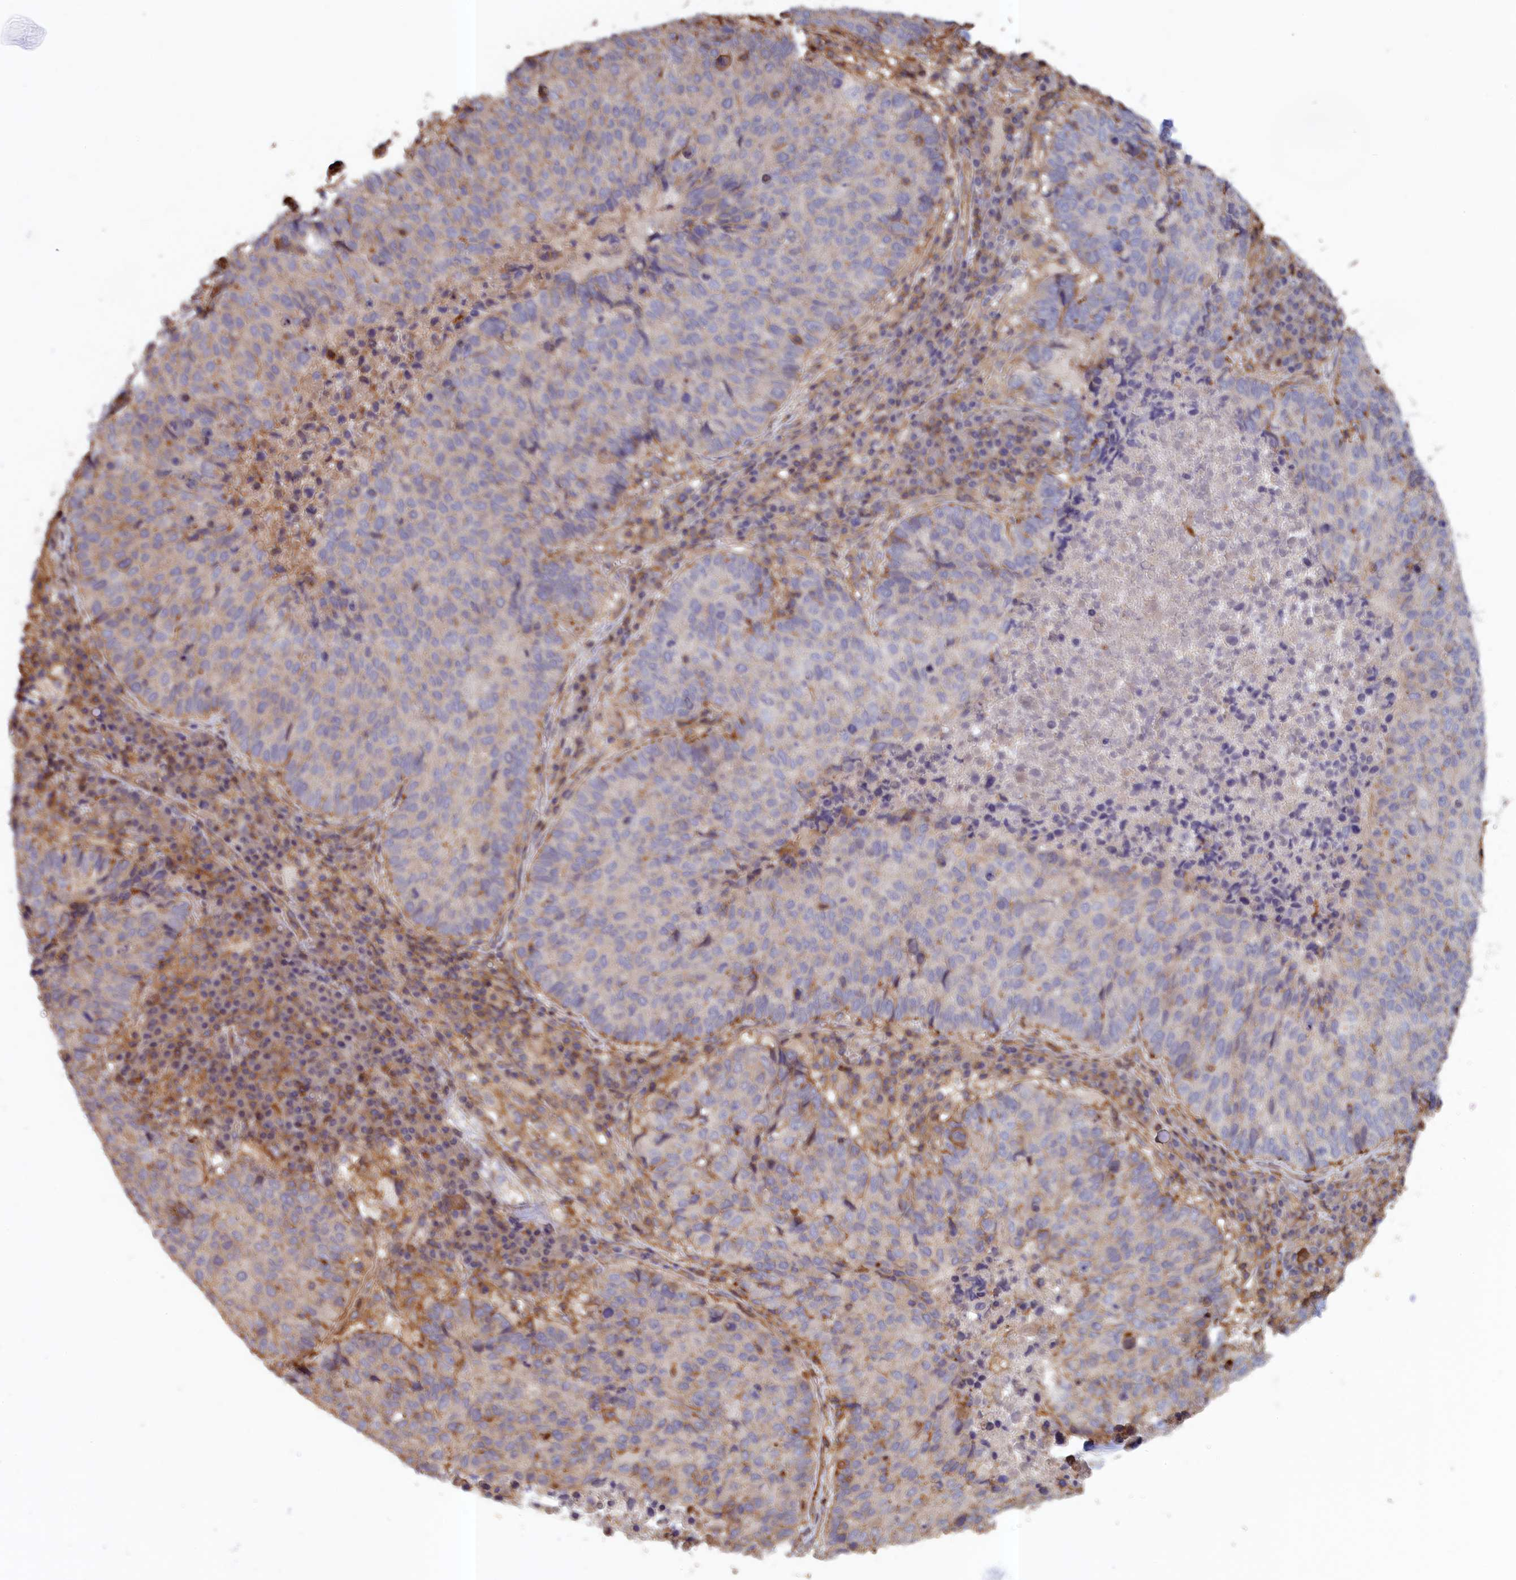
{"staining": {"intensity": "negative", "quantity": "none", "location": "none"}, "tissue": "lung cancer", "cell_type": "Tumor cells", "image_type": "cancer", "snomed": [{"axis": "morphology", "description": "Squamous cell carcinoma, NOS"}, {"axis": "topography", "description": "Lung"}], "caption": "Lung cancer (squamous cell carcinoma) was stained to show a protein in brown. There is no significant expression in tumor cells.", "gene": "ANKRD27", "patient": {"sex": "male", "age": 73}}